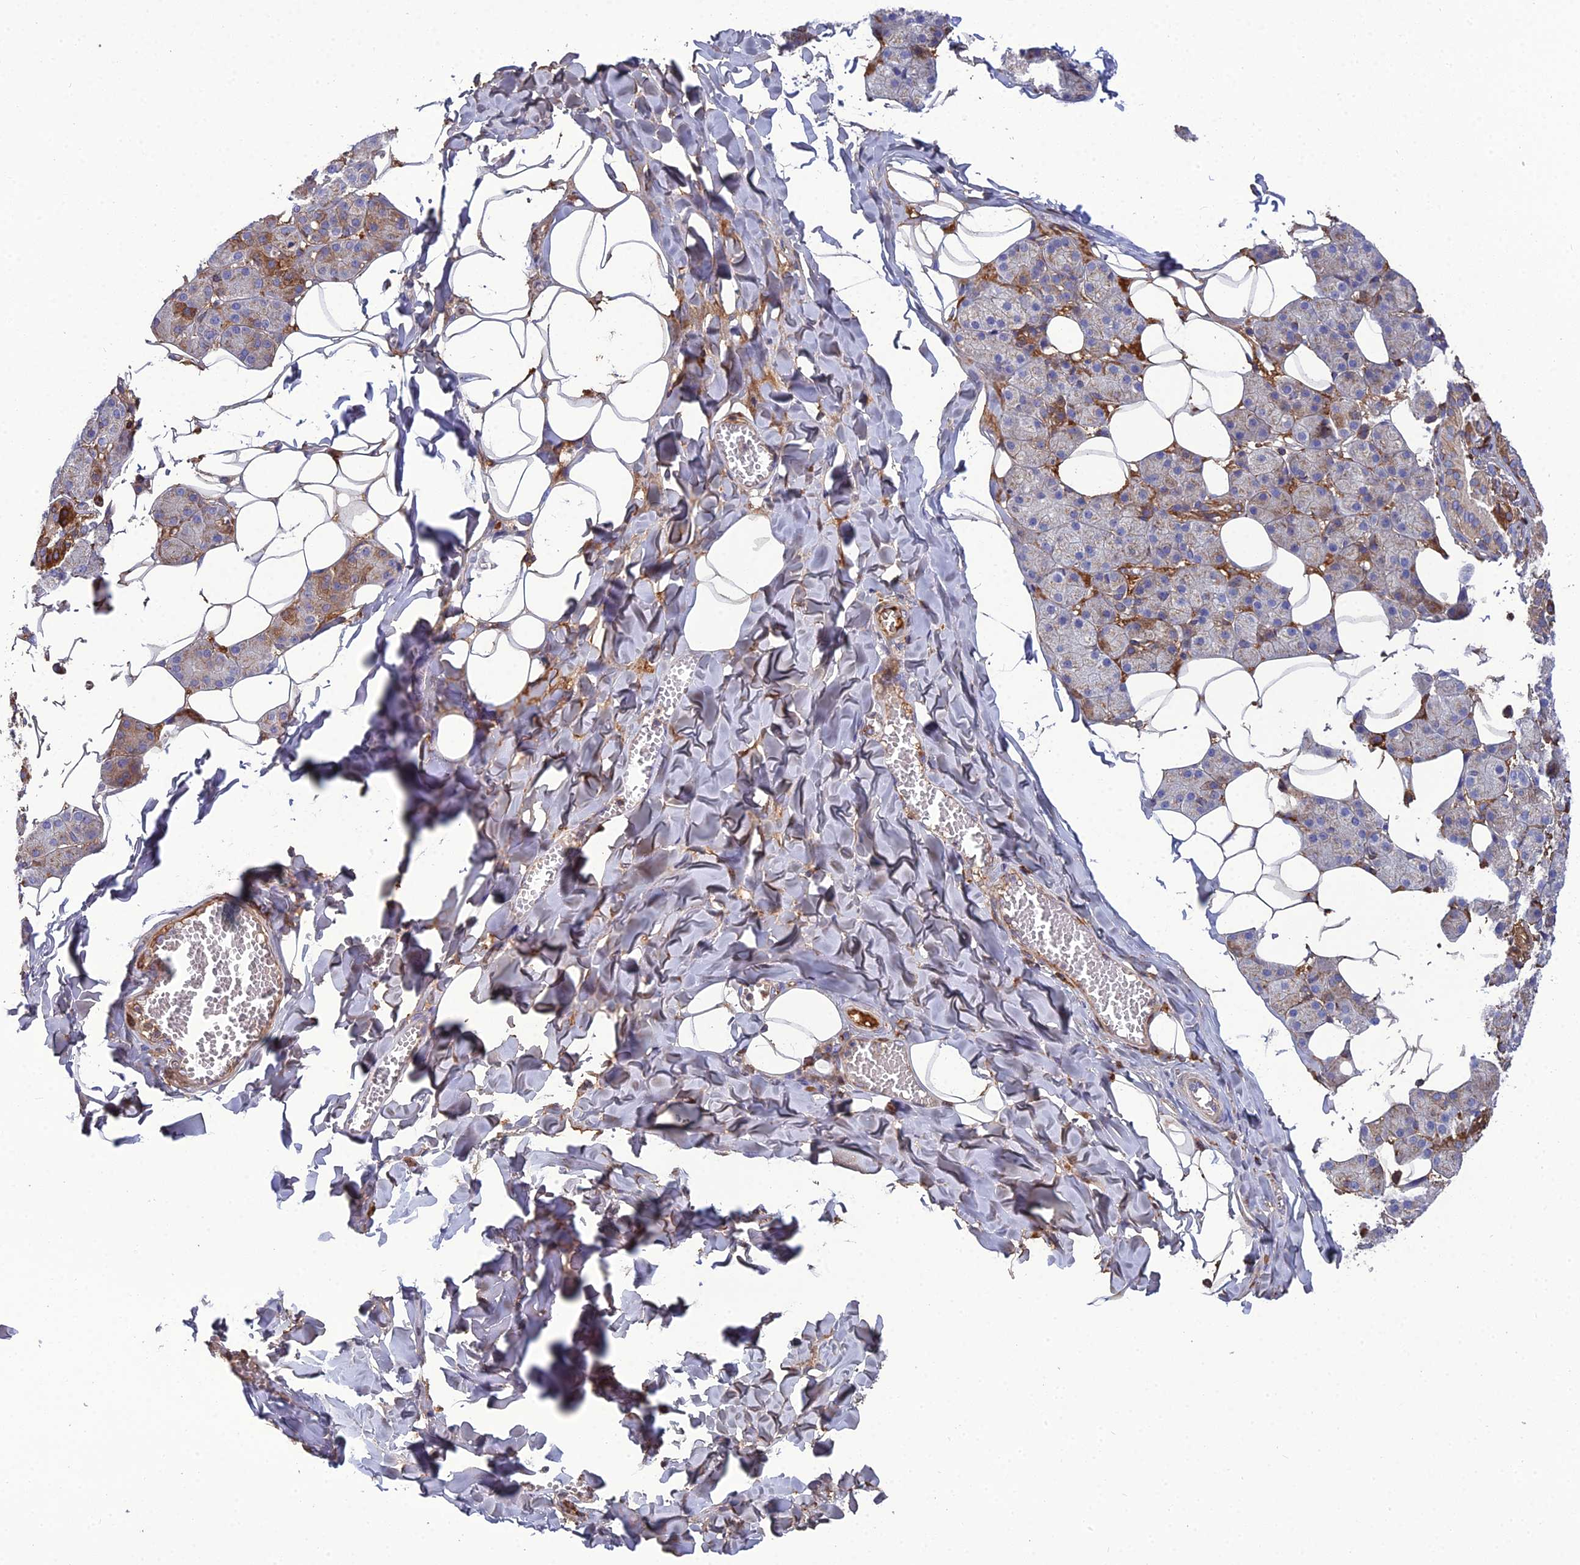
{"staining": {"intensity": "moderate", "quantity": "25%-75%", "location": "cytoplasmic/membranous"}, "tissue": "salivary gland", "cell_type": "Glandular cells", "image_type": "normal", "snomed": [{"axis": "morphology", "description": "Normal tissue, NOS"}, {"axis": "topography", "description": "Salivary gland"}], "caption": "Immunohistochemistry (IHC) image of normal salivary gland: salivary gland stained using immunohistochemistry reveals medium levels of moderate protein expression localized specifically in the cytoplasmic/membranous of glandular cells, appearing as a cytoplasmic/membranous brown color.", "gene": "LNPEP", "patient": {"sex": "female", "age": 33}}